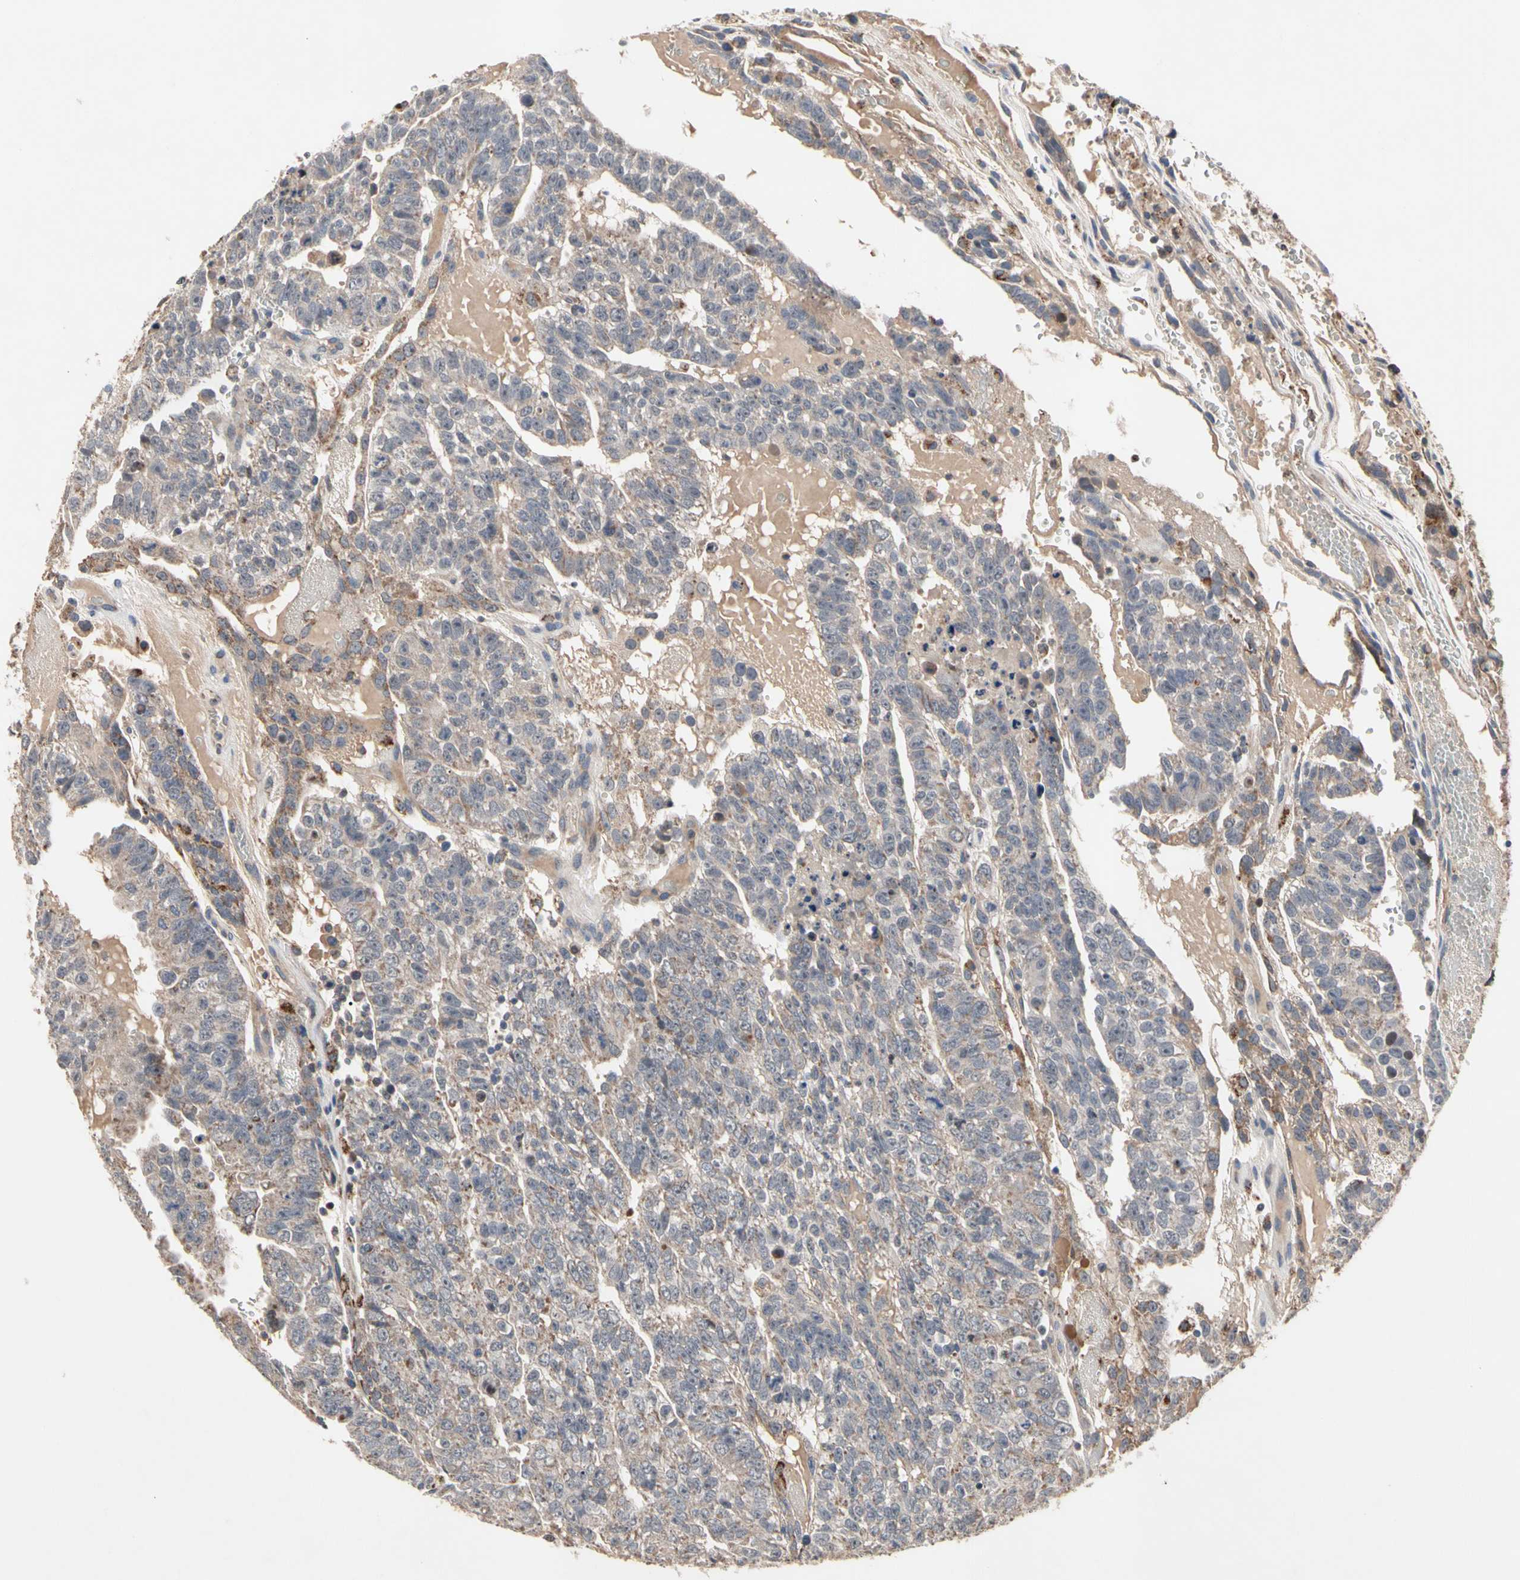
{"staining": {"intensity": "weak", "quantity": ">75%", "location": "cytoplasmic/membranous"}, "tissue": "testis cancer", "cell_type": "Tumor cells", "image_type": "cancer", "snomed": [{"axis": "morphology", "description": "Seminoma, NOS"}, {"axis": "morphology", "description": "Carcinoma, Embryonal, NOS"}, {"axis": "topography", "description": "Testis"}], "caption": "About >75% of tumor cells in human embryonal carcinoma (testis) show weak cytoplasmic/membranous protein expression as visualized by brown immunohistochemical staining.", "gene": "GPD2", "patient": {"sex": "male", "age": 52}}